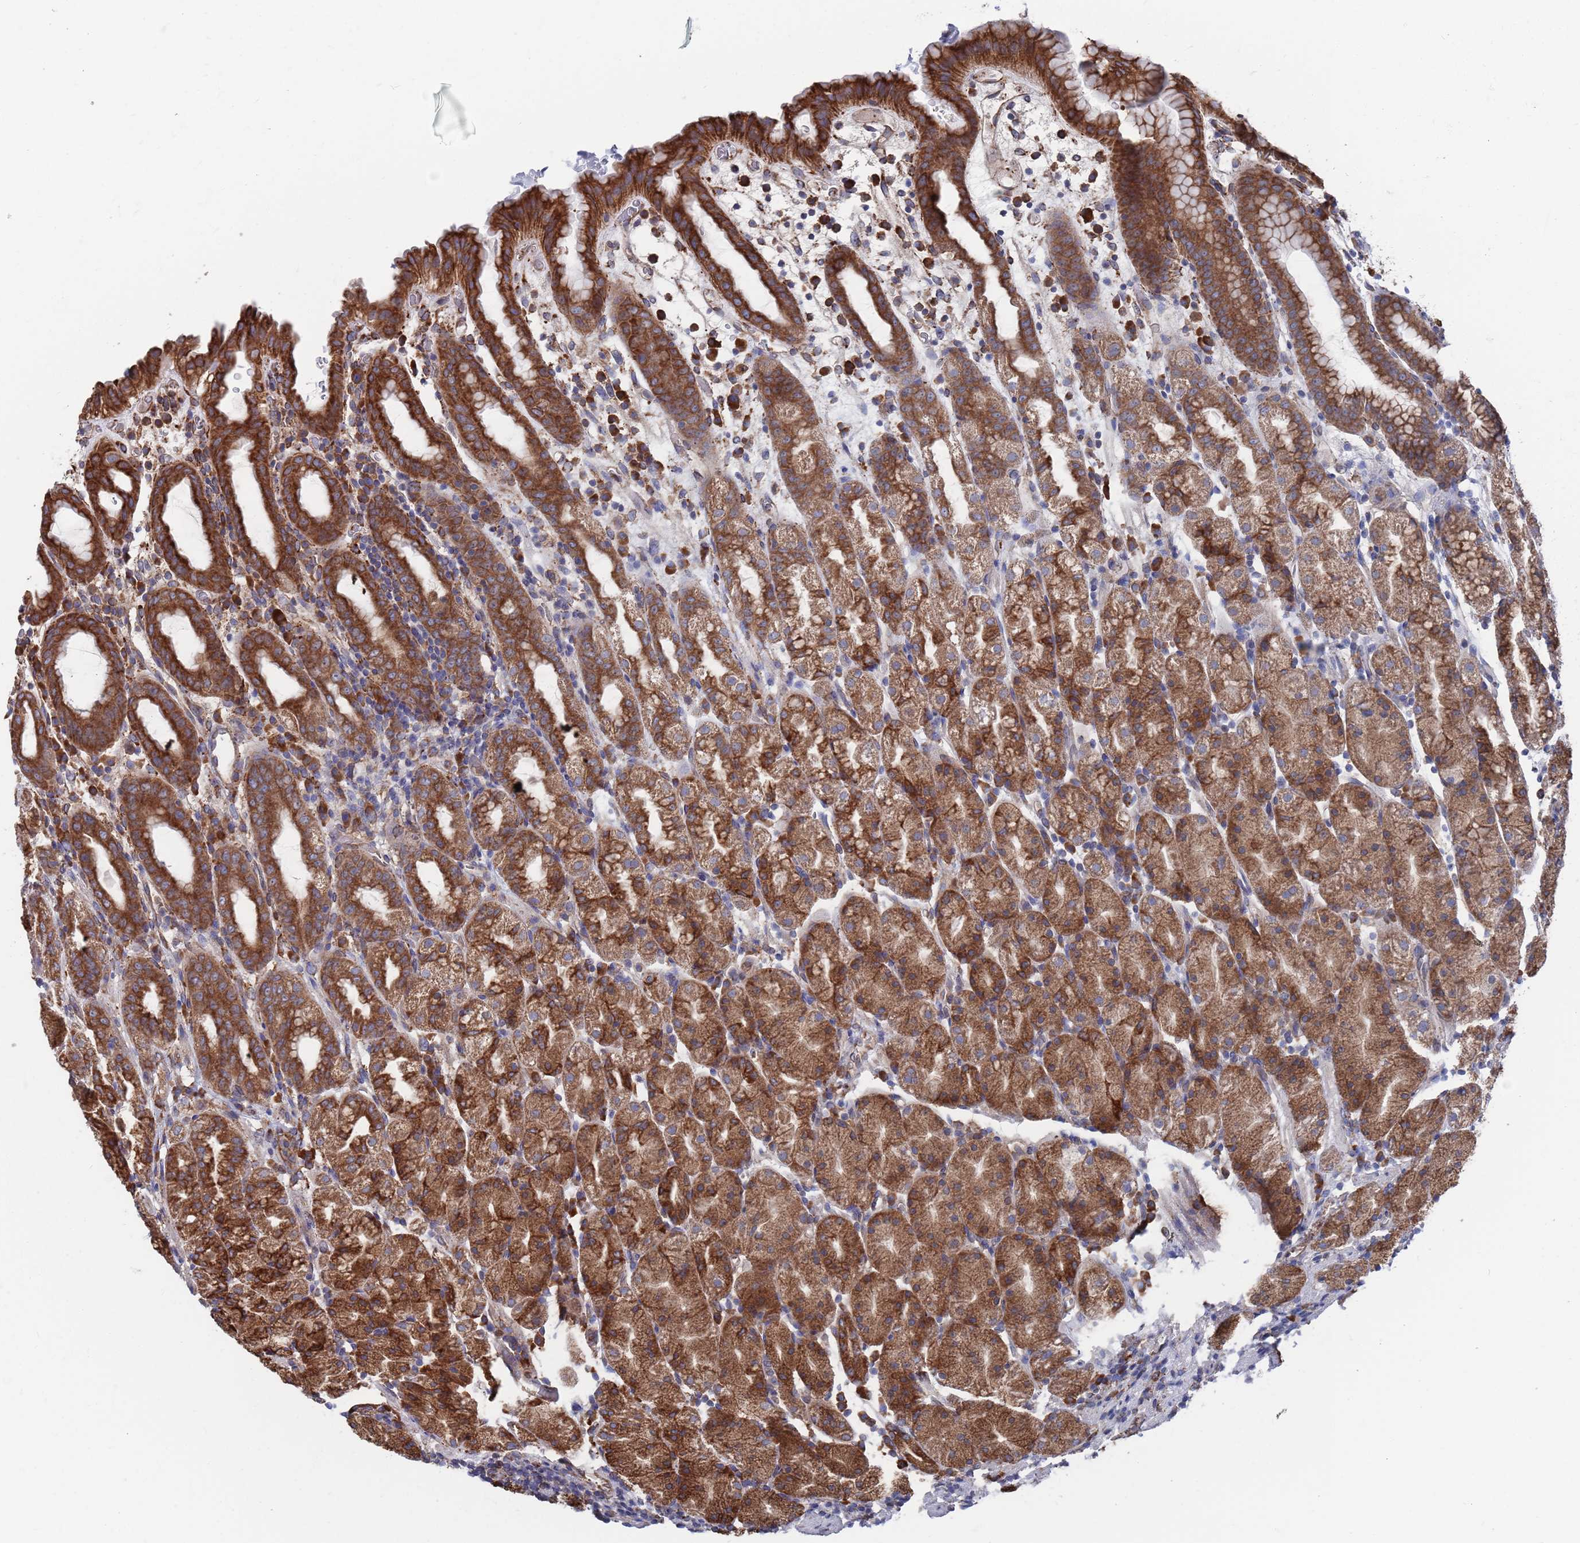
{"staining": {"intensity": "strong", "quantity": ">75%", "location": "cytoplasmic/membranous"}, "tissue": "stomach", "cell_type": "Glandular cells", "image_type": "normal", "snomed": [{"axis": "morphology", "description": "Normal tissue, NOS"}, {"axis": "topography", "description": "Stomach, upper"}, {"axis": "topography", "description": "Stomach, lower"}, {"axis": "topography", "description": "Small intestine"}], "caption": "Unremarkable stomach demonstrates strong cytoplasmic/membranous positivity in about >75% of glandular cells (DAB = brown stain, brightfield microscopy at high magnification)..", "gene": "GID8", "patient": {"sex": "male", "age": 68}}